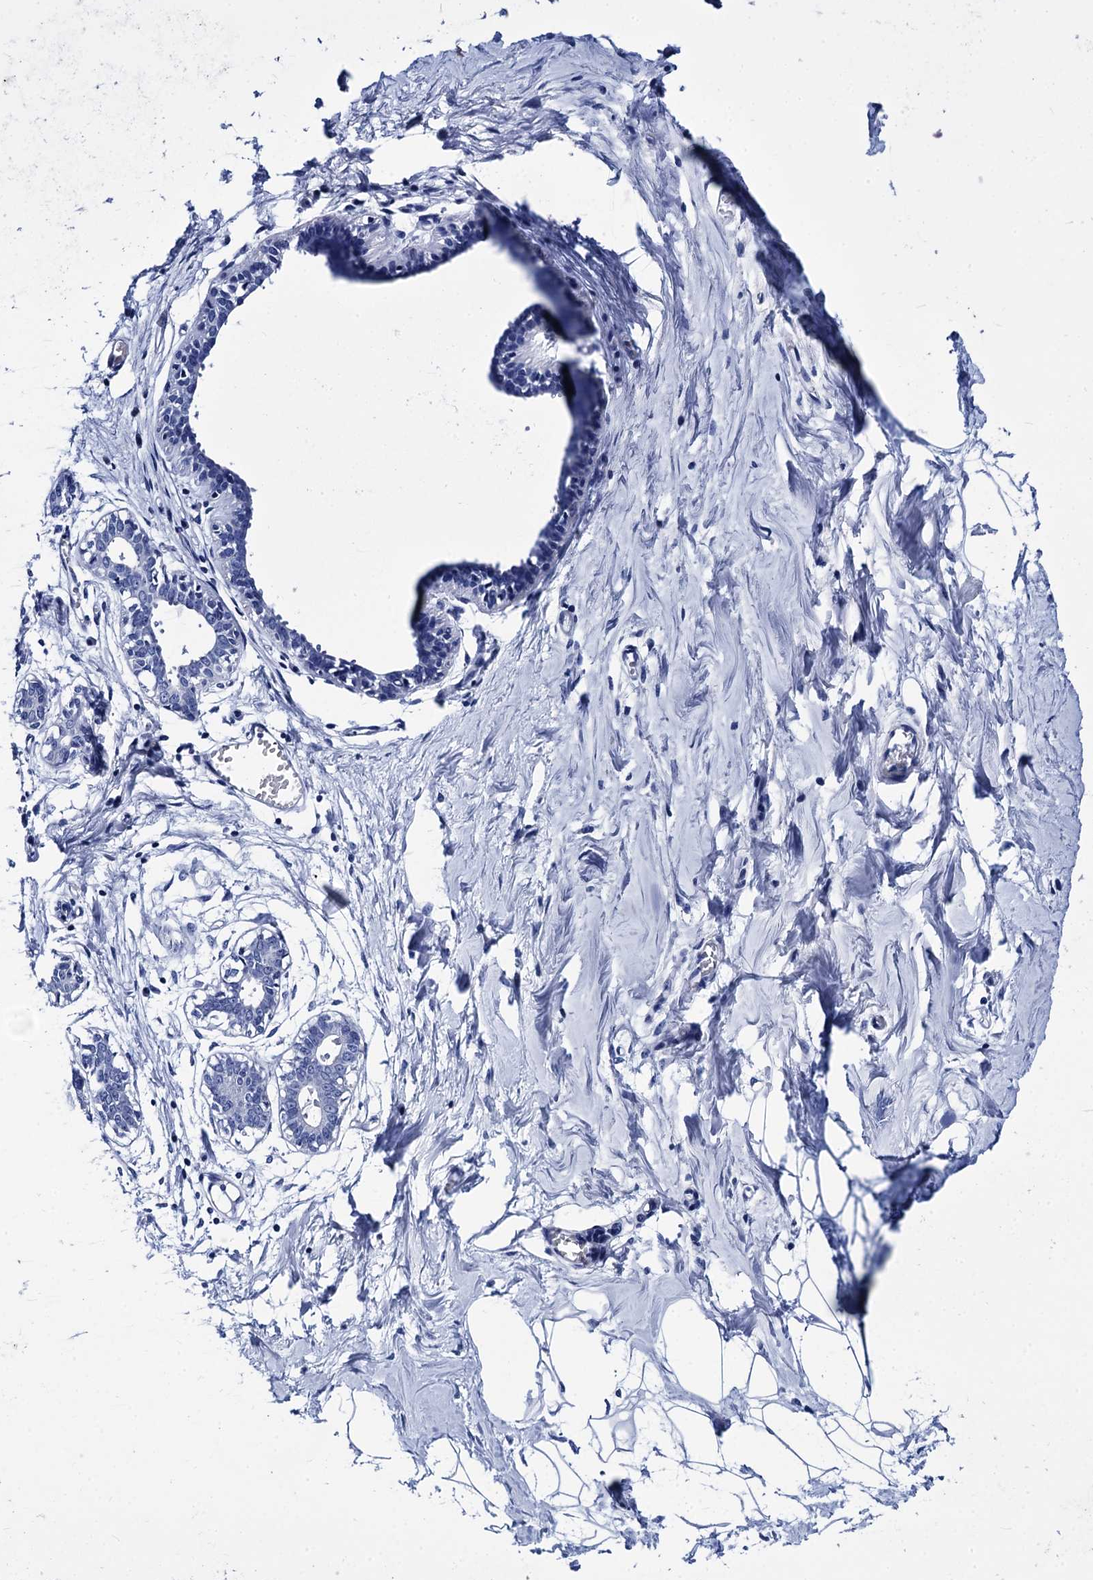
{"staining": {"intensity": "negative", "quantity": "none", "location": "none"}, "tissue": "breast", "cell_type": "Adipocytes", "image_type": "normal", "snomed": [{"axis": "morphology", "description": "Normal tissue, NOS"}, {"axis": "topography", "description": "Breast"}], "caption": "Breast was stained to show a protein in brown. There is no significant staining in adipocytes. The staining is performed using DAB (3,3'-diaminobenzidine) brown chromogen with nuclei counter-stained in using hematoxylin.", "gene": "MYBPC3", "patient": {"sex": "female", "age": 27}}